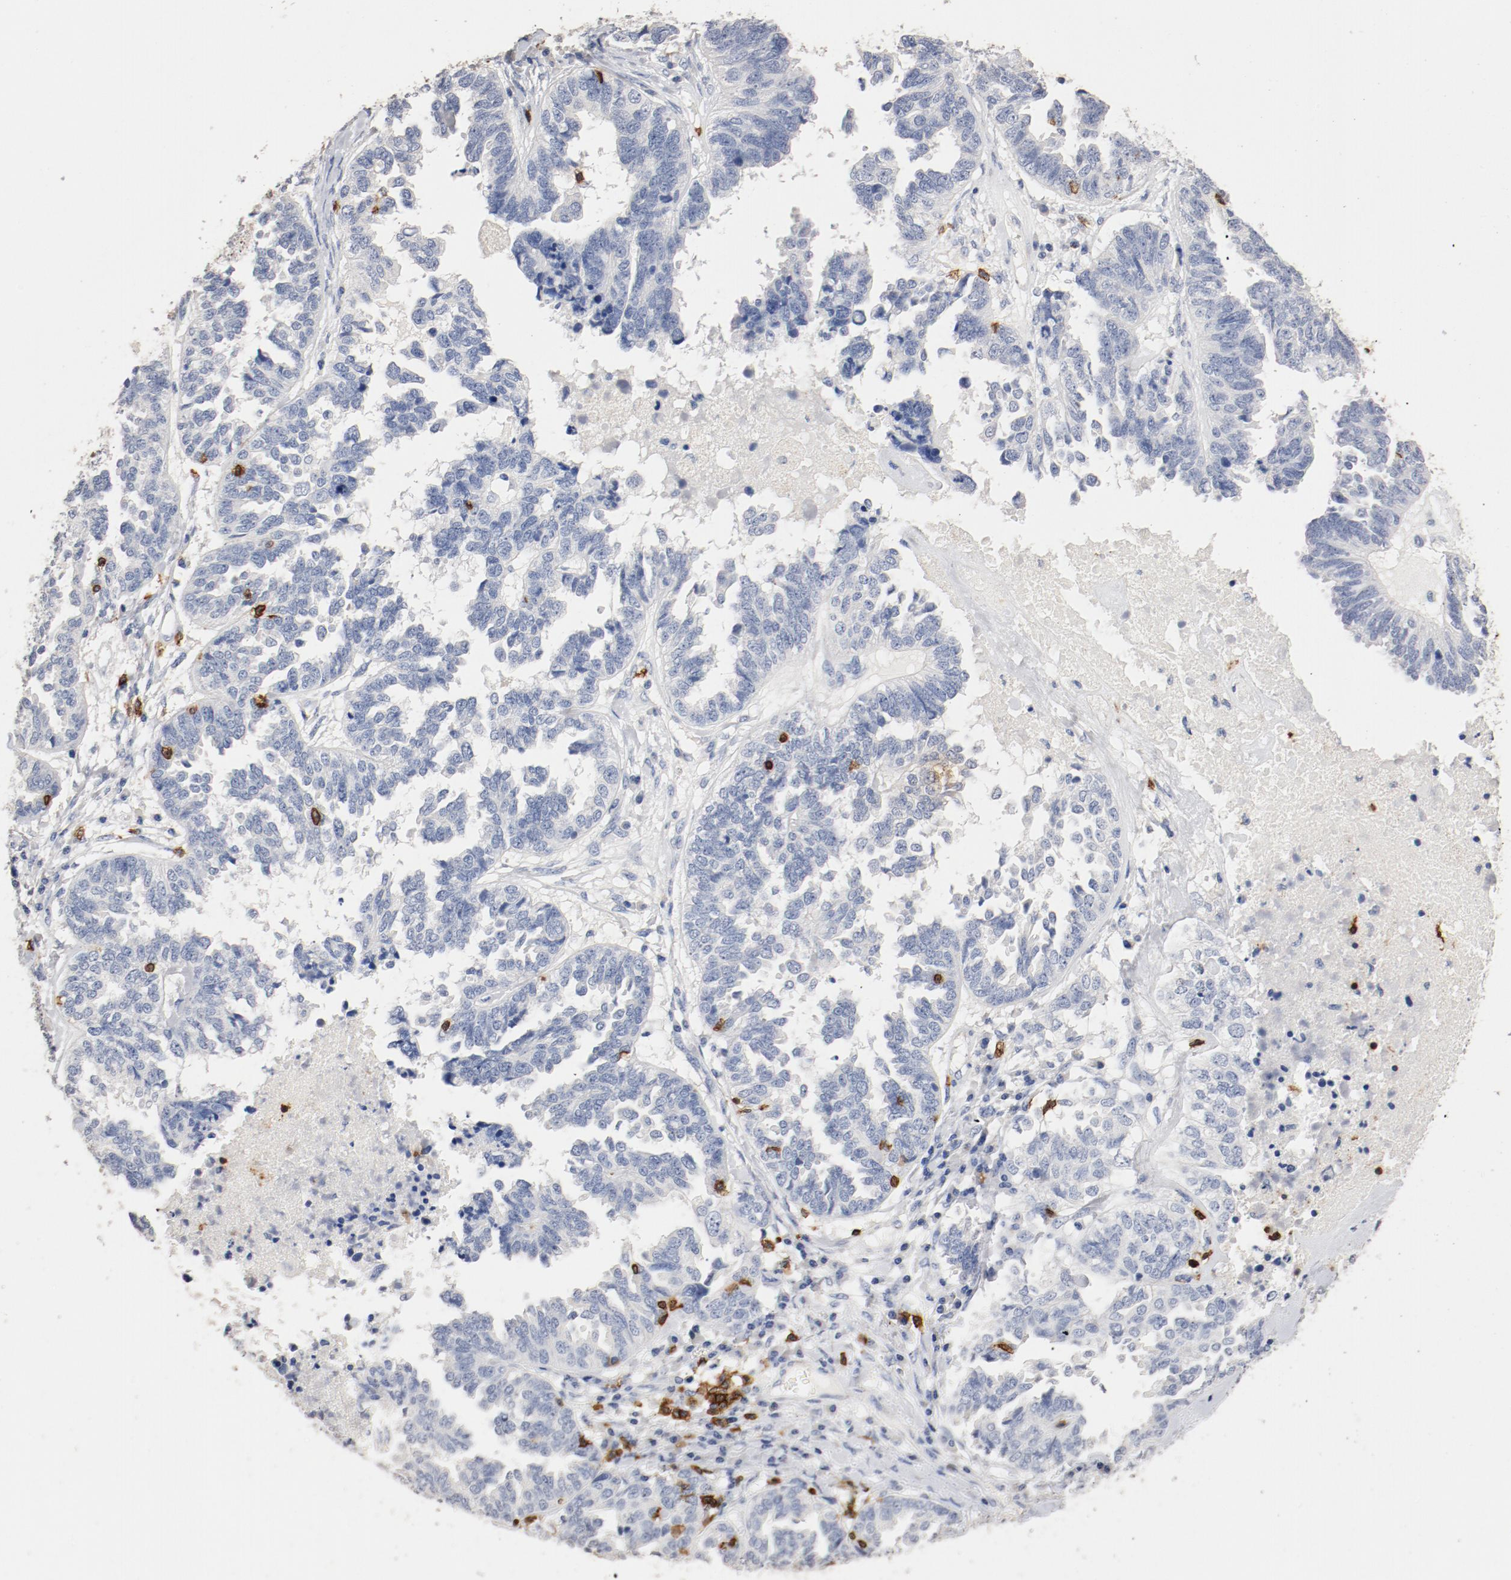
{"staining": {"intensity": "negative", "quantity": "none", "location": "none"}, "tissue": "ovarian cancer", "cell_type": "Tumor cells", "image_type": "cancer", "snomed": [{"axis": "morphology", "description": "Cystadenocarcinoma, serous, NOS"}, {"axis": "topography", "description": "Ovary"}], "caption": "IHC histopathology image of ovarian cancer stained for a protein (brown), which exhibits no expression in tumor cells.", "gene": "CD247", "patient": {"sex": "female", "age": 82}}